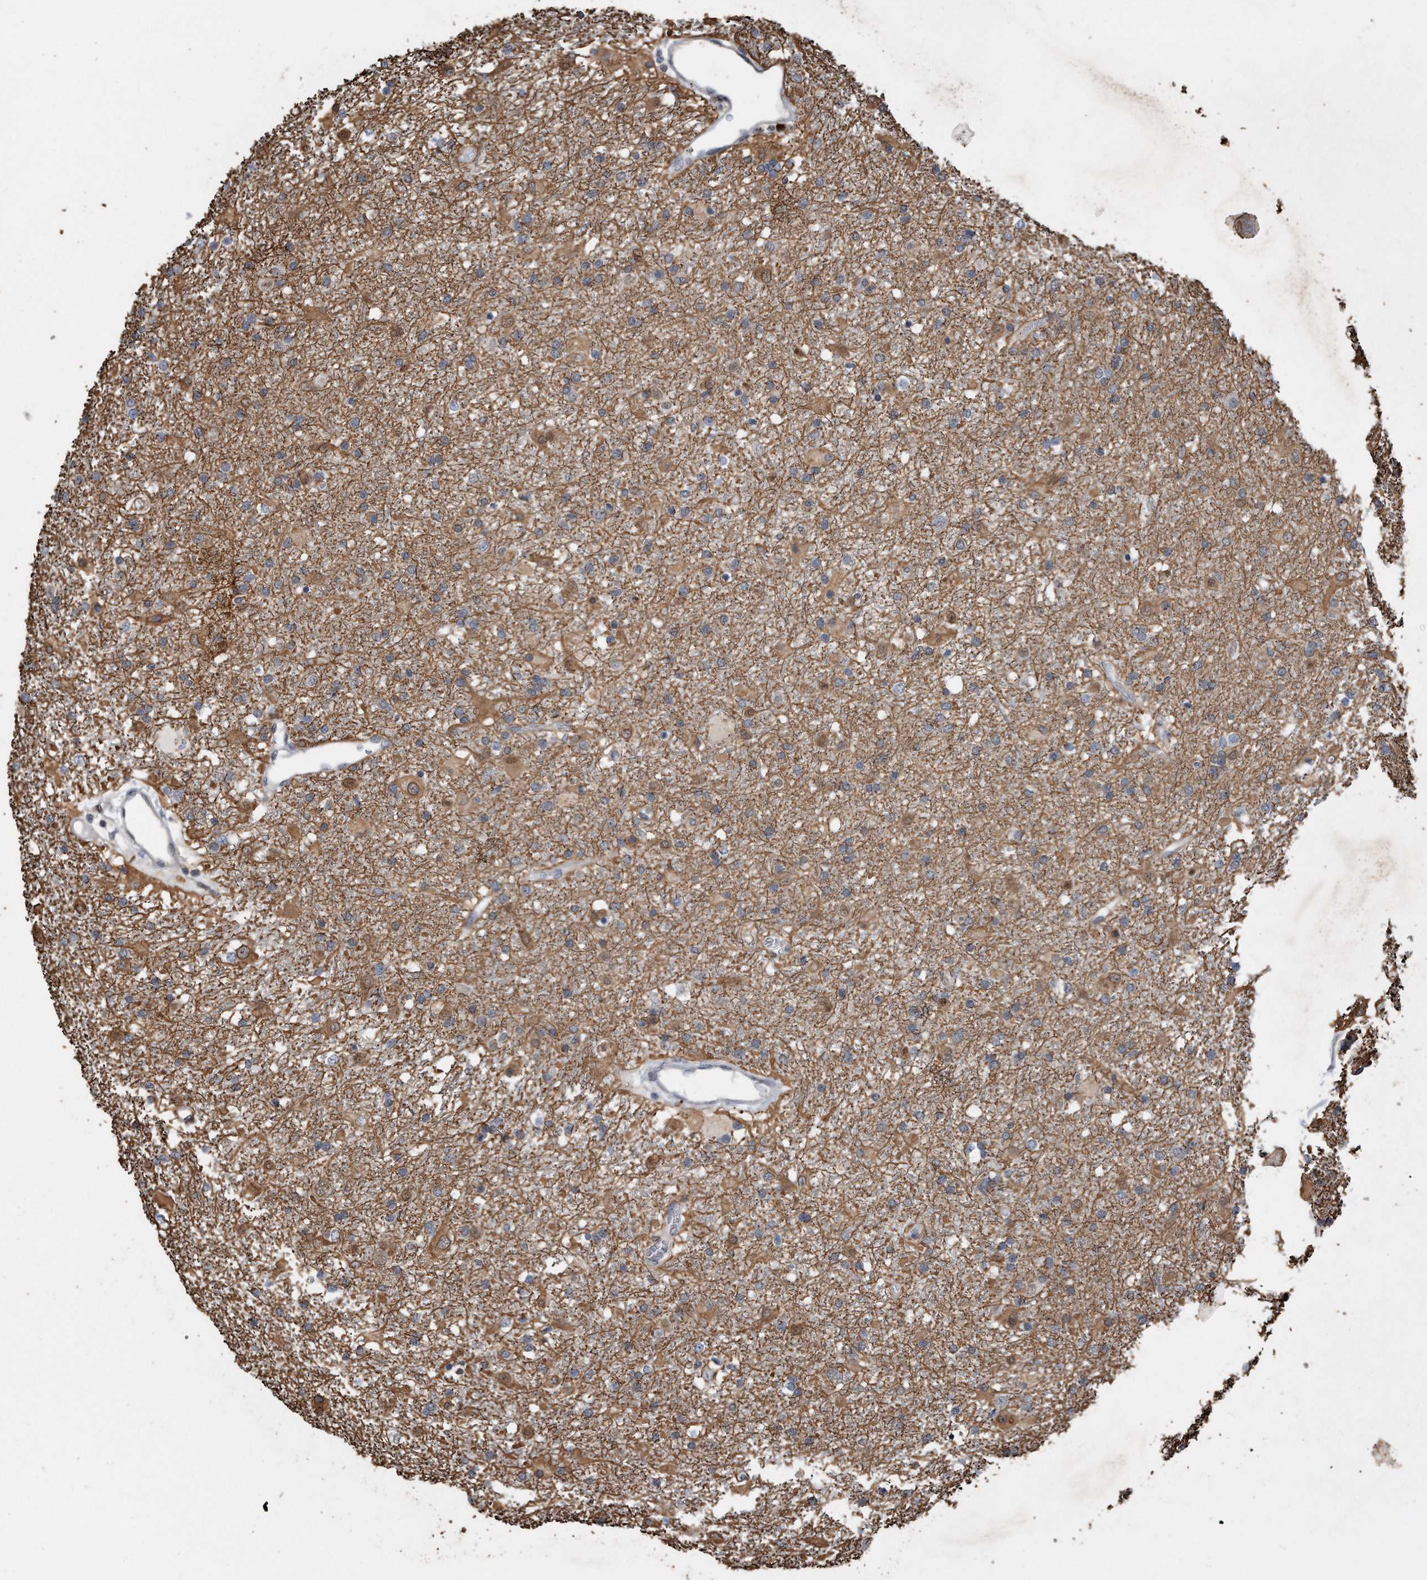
{"staining": {"intensity": "moderate", "quantity": "25%-75%", "location": "cytoplasmic/membranous"}, "tissue": "glioma", "cell_type": "Tumor cells", "image_type": "cancer", "snomed": [{"axis": "morphology", "description": "Glioma, malignant, Low grade"}, {"axis": "topography", "description": "Brain"}], "caption": "IHC photomicrograph of neoplastic tissue: glioma stained using IHC shows medium levels of moderate protein expression localized specifically in the cytoplasmic/membranous of tumor cells, appearing as a cytoplasmic/membranous brown color.", "gene": "PCNA", "patient": {"sex": "male", "age": 65}}